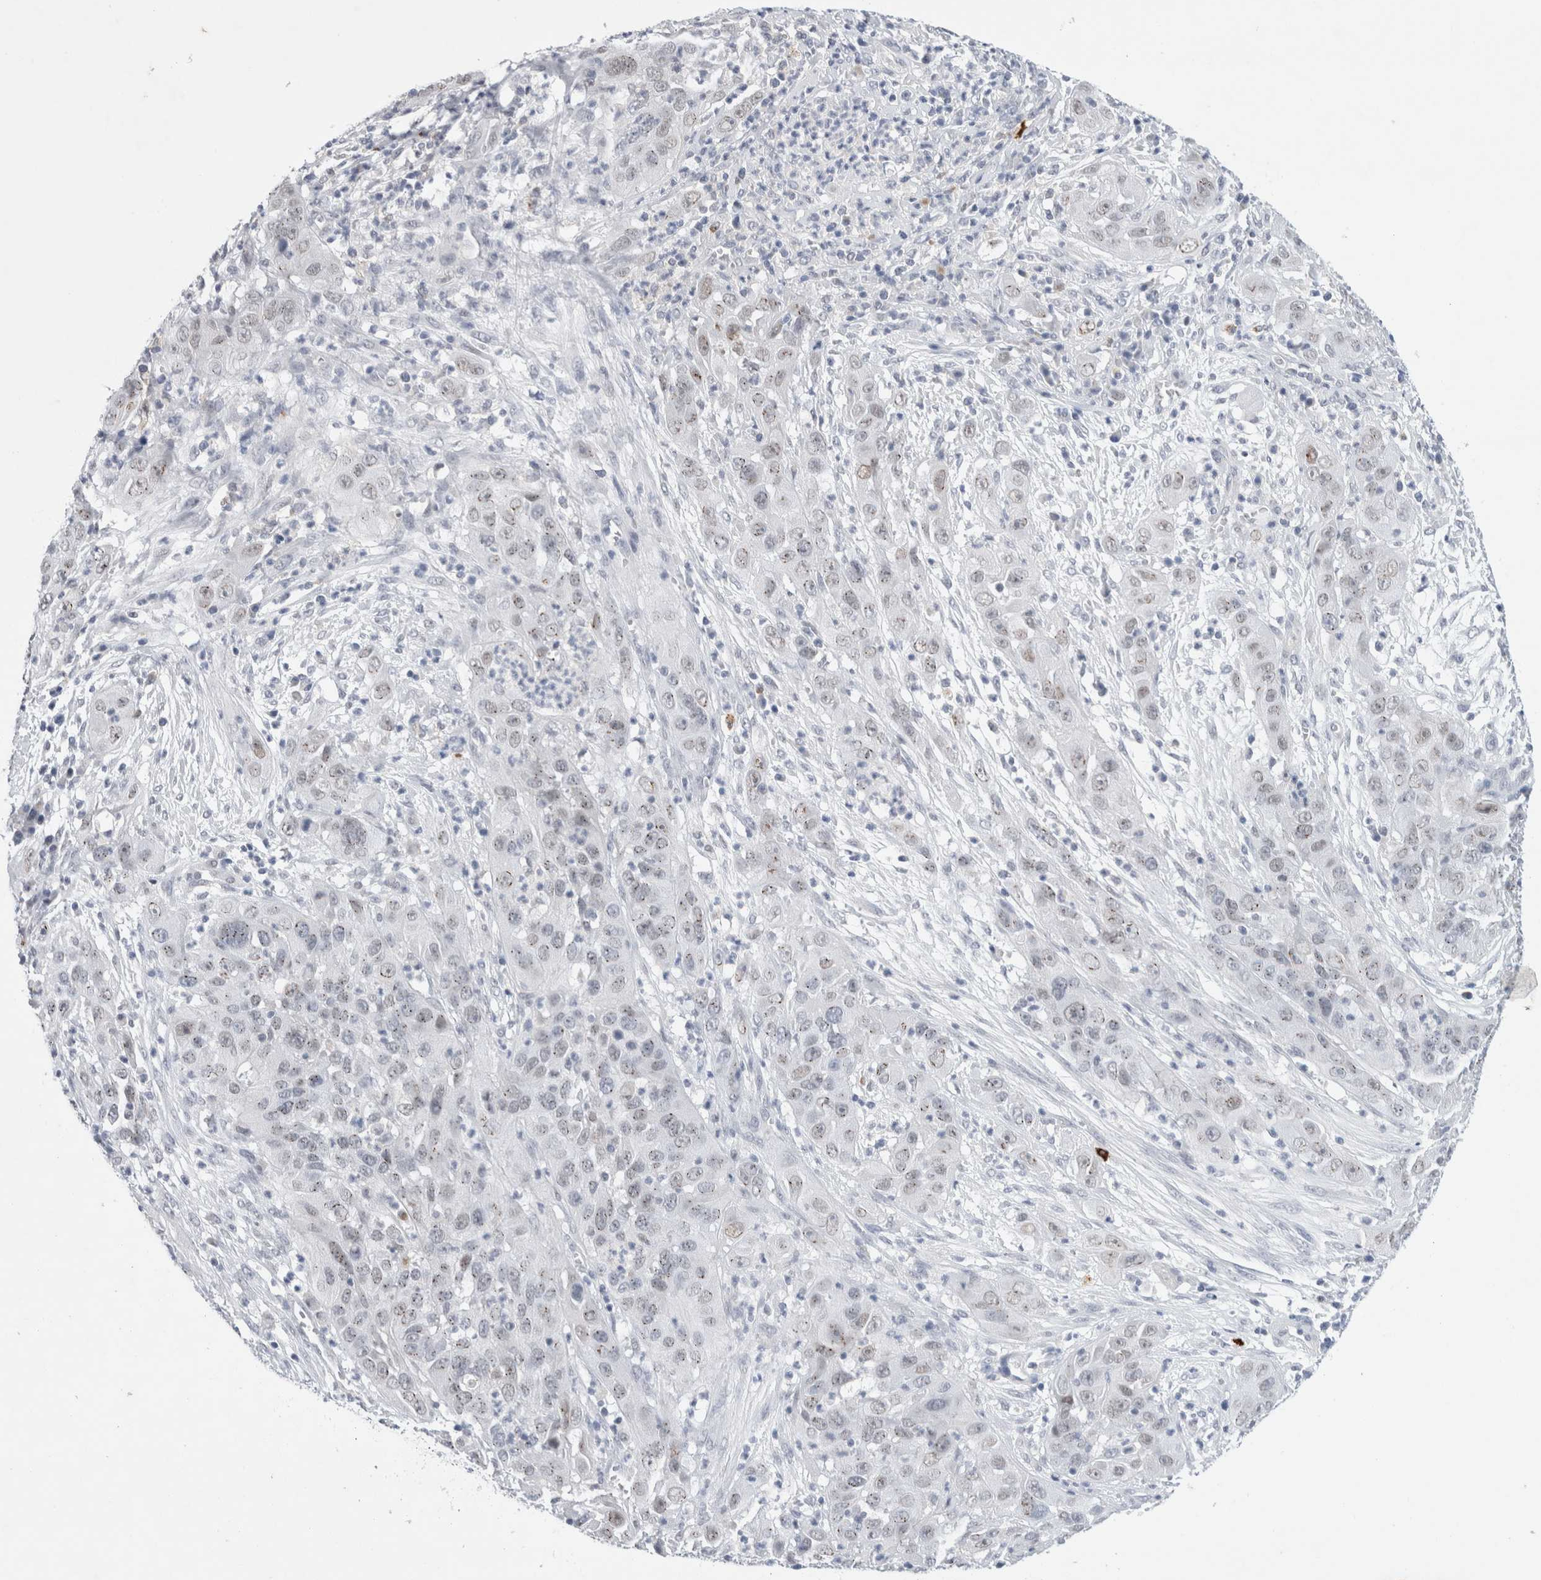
{"staining": {"intensity": "weak", "quantity": "25%-75%", "location": "nuclear"}, "tissue": "cervical cancer", "cell_type": "Tumor cells", "image_type": "cancer", "snomed": [{"axis": "morphology", "description": "Squamous cell carcinoma, NOS"}, {"axis": "topography", "description": "Cervix"}], "caption": "Protein analysis of cervical cancer tissue demonstrates weak nuclear staining in about 25%-75% of tumor cells.", "gene": "SLC22A12", "patient": {"sex": "female", "age": 32}}